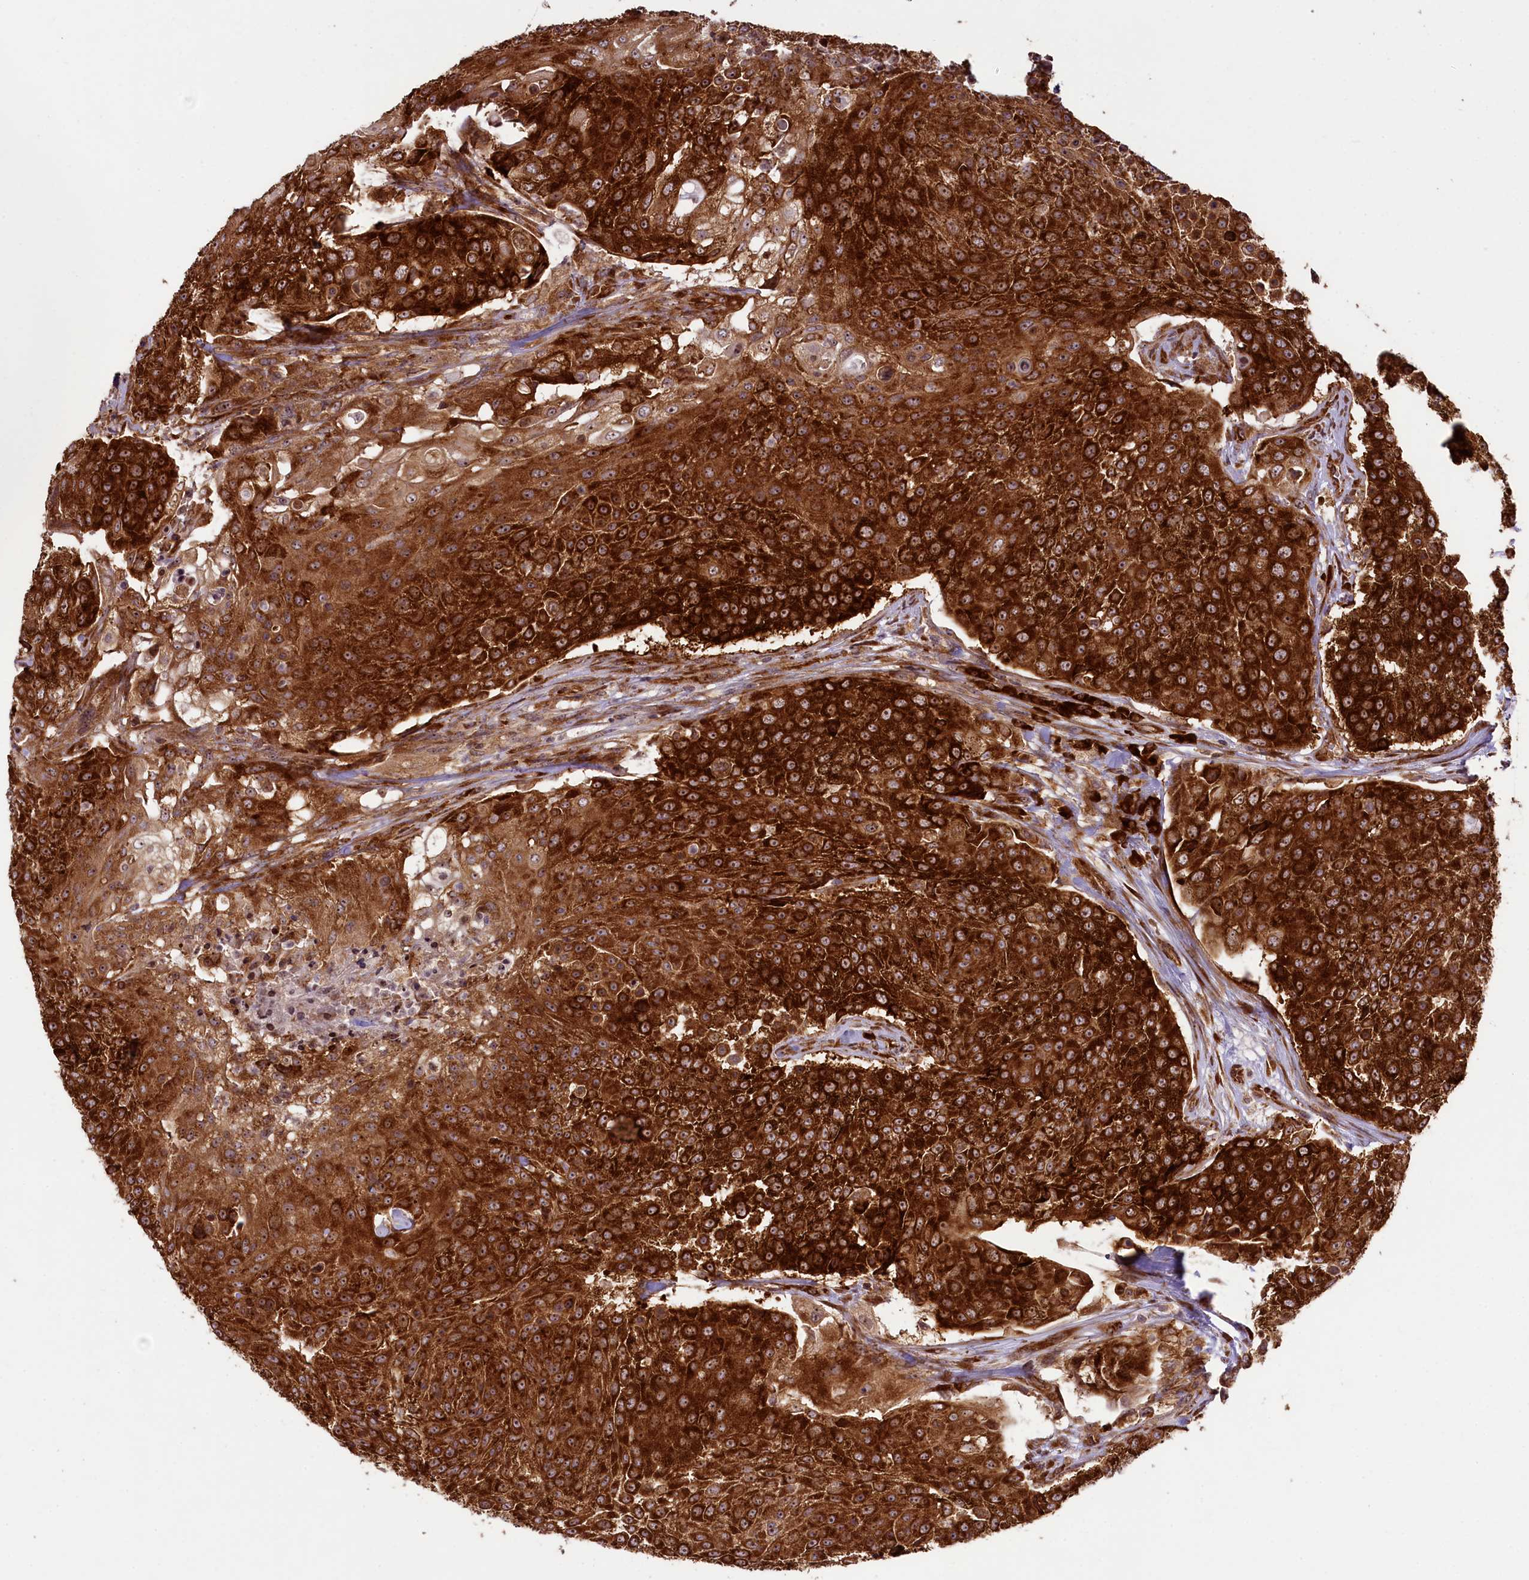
{"staining": {"intensity": "strong", "quantity": ">75%", "location": "cytoplasmic/membranous,nuclear"}, "tissue": "urothelial cancer", "cell_type": "Tumor cells", "image_type": "cancer", "snomed": [{"axis": "morphology", "description": "Urothelial carcinoma, High grade"}, {"axis": "topography", "description": "Urinary bladder"}], "caption": "Protein expression analysis of human urothelial cancer reveals strong cytoplasmic/membranous and nuclear staining in about >75% of tumor cells.", "gene": "LARP4", "patient": {"sex": "female", "age": 63}}